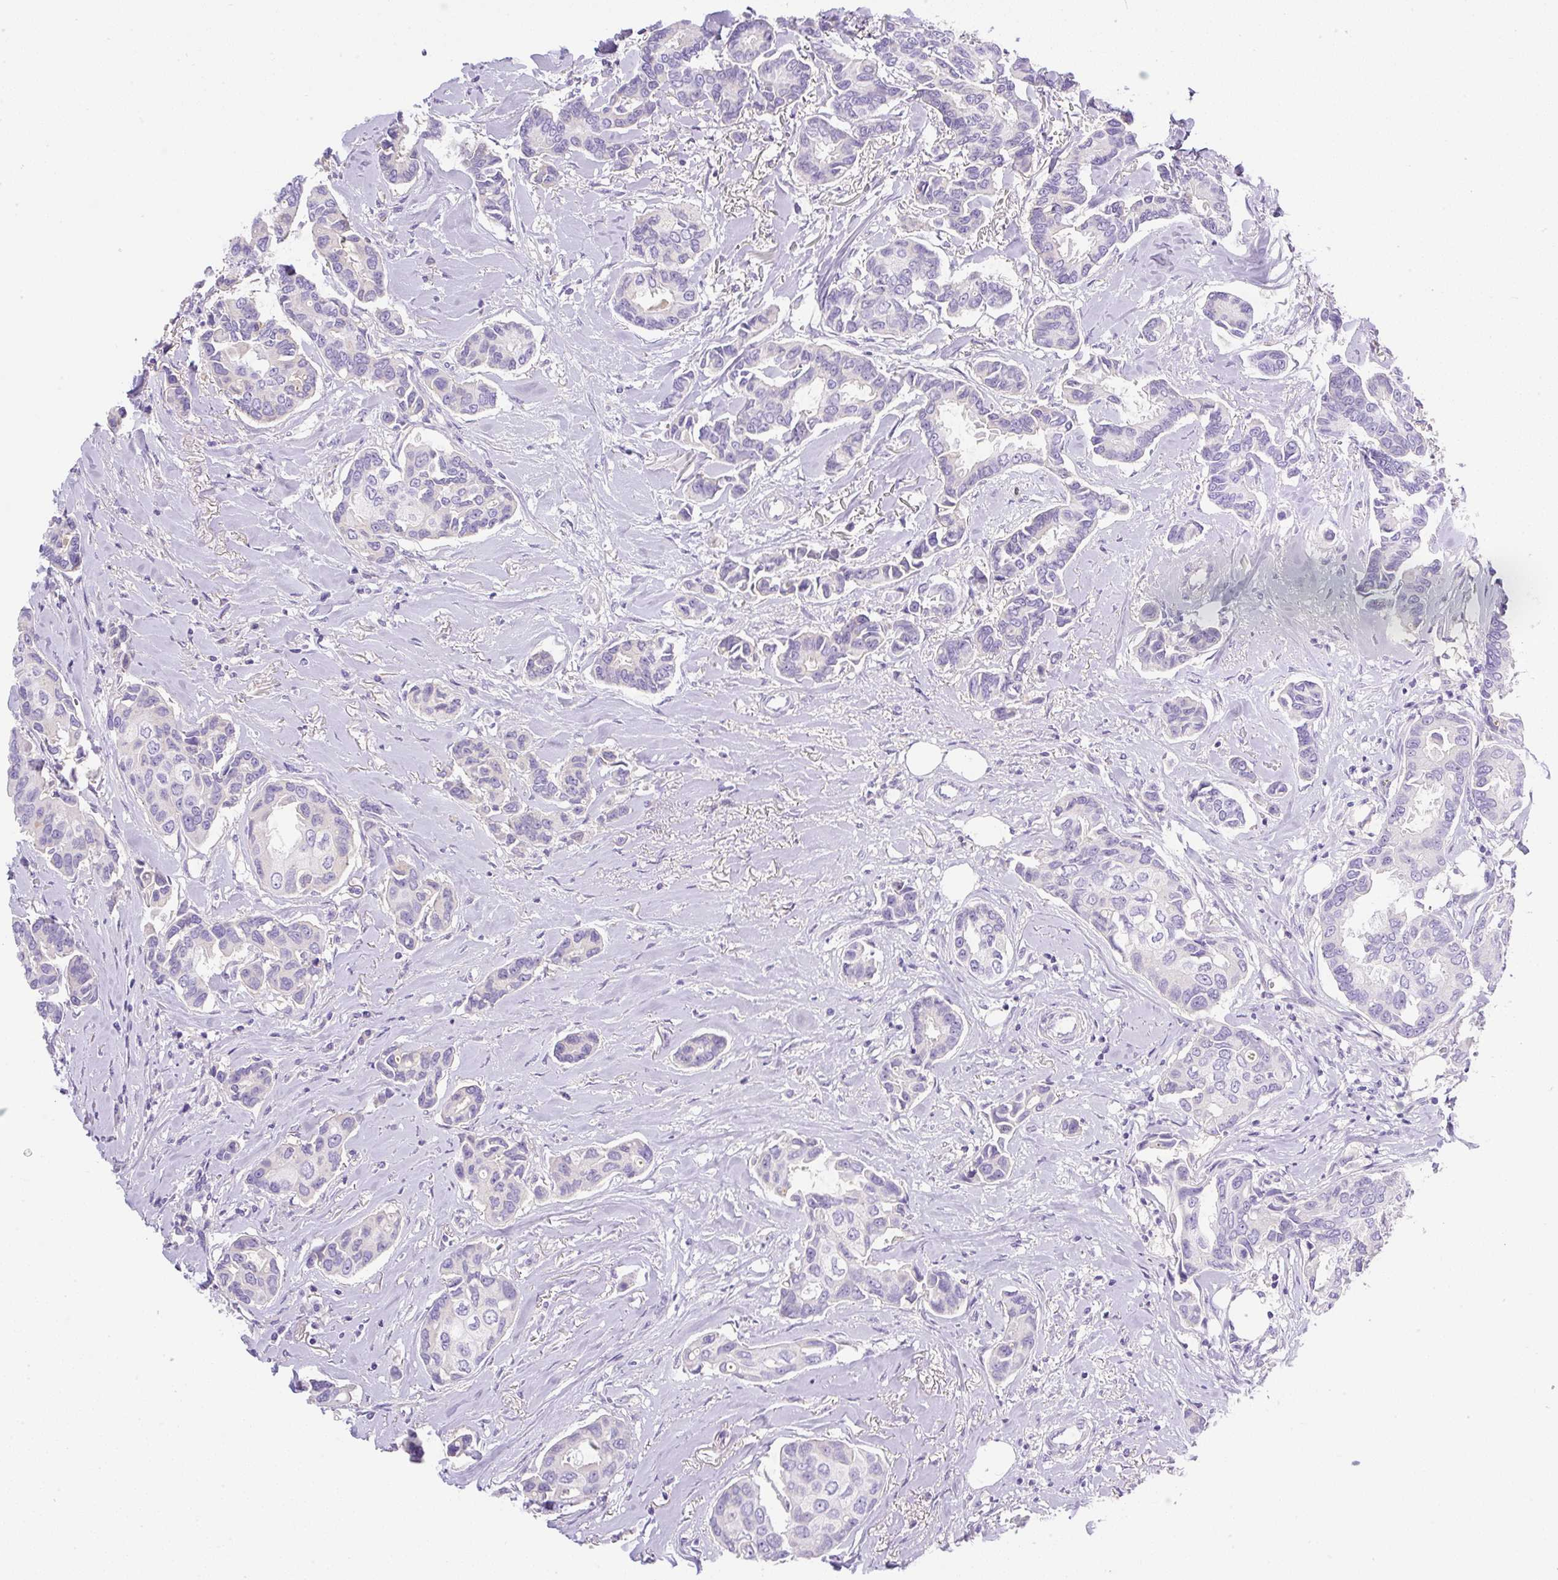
{"staining": {"intensity": "negative", "quantity": "none", "location": "none"}, "tissue": "breast cancer", "cell_type": "Tumor cells", "image_type": "cancer", "snomed": [{"axis": "morphology", "description": "Duct carcinoma"}, {"axis": "topography", "description": "Breast"}], "caption": "There is no significant expression in tumor cells of breast cancer.", "gene": "TDRD15", "patient": {"sex": "female", "age": 73}}